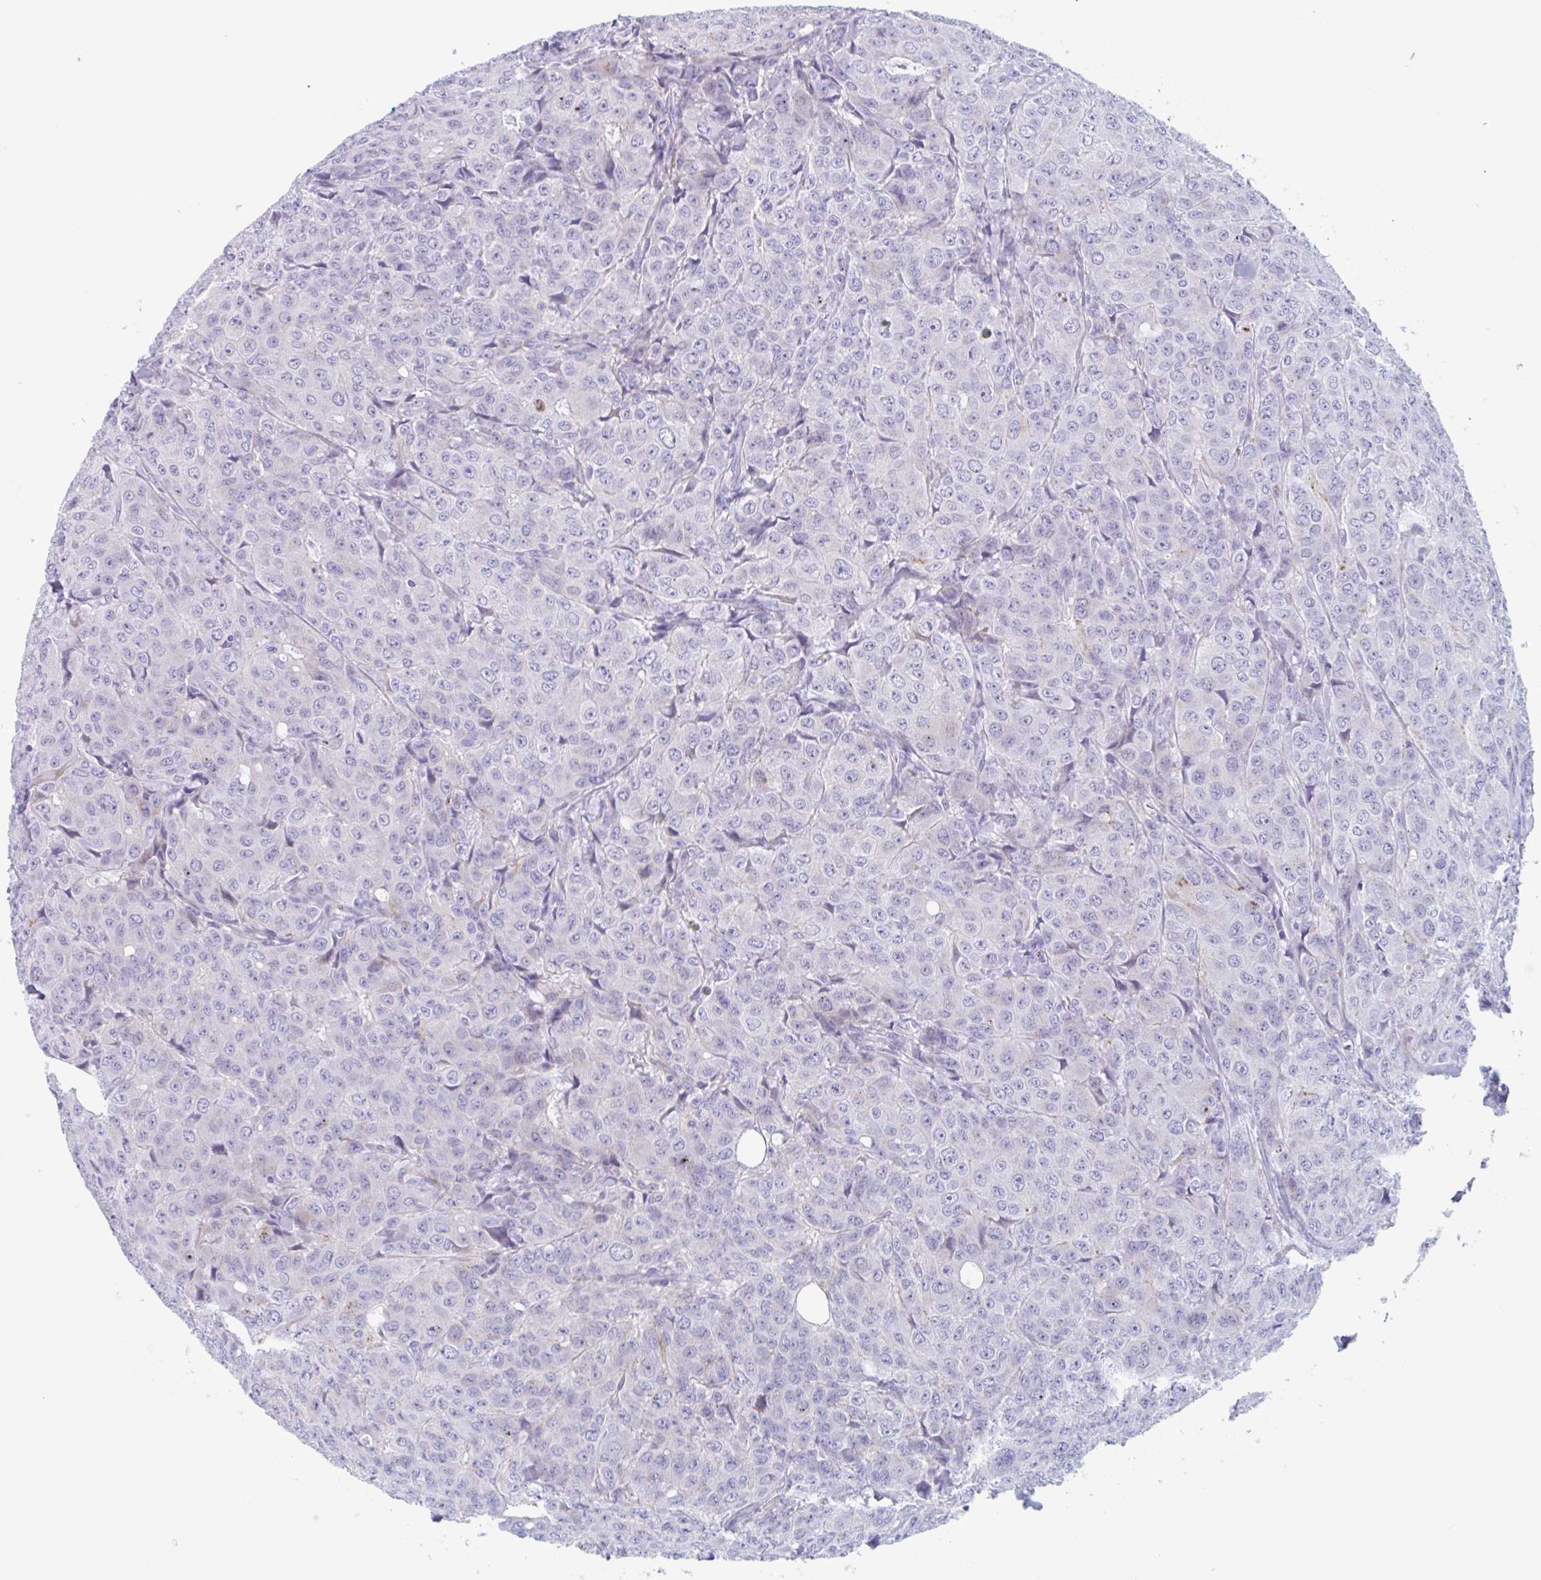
{"staining": {"intensity": "negative", "quantity": "none", "location": "none"}, "tissue": "breast cancer", "cell_type": "Tumor cells", "image_type": "cancer", "snomed": [{"axis": "morphology", "description": "Duct carcinoma"}, {"axis": "topography", "description": "Breast"}], "caption": "This photomicrograph is of infiltrating ductal carcinoma (breast) stained with immunohistochemistry (IHC) to label a protein in brown with the nuclei are counter-stained blue. There is no positivity in tumor cells. (Immunohistochemistry, brightfield microscopy, high magnification).", "gene": "CPTP", "patient": {"sex": "female", "age": 43}}